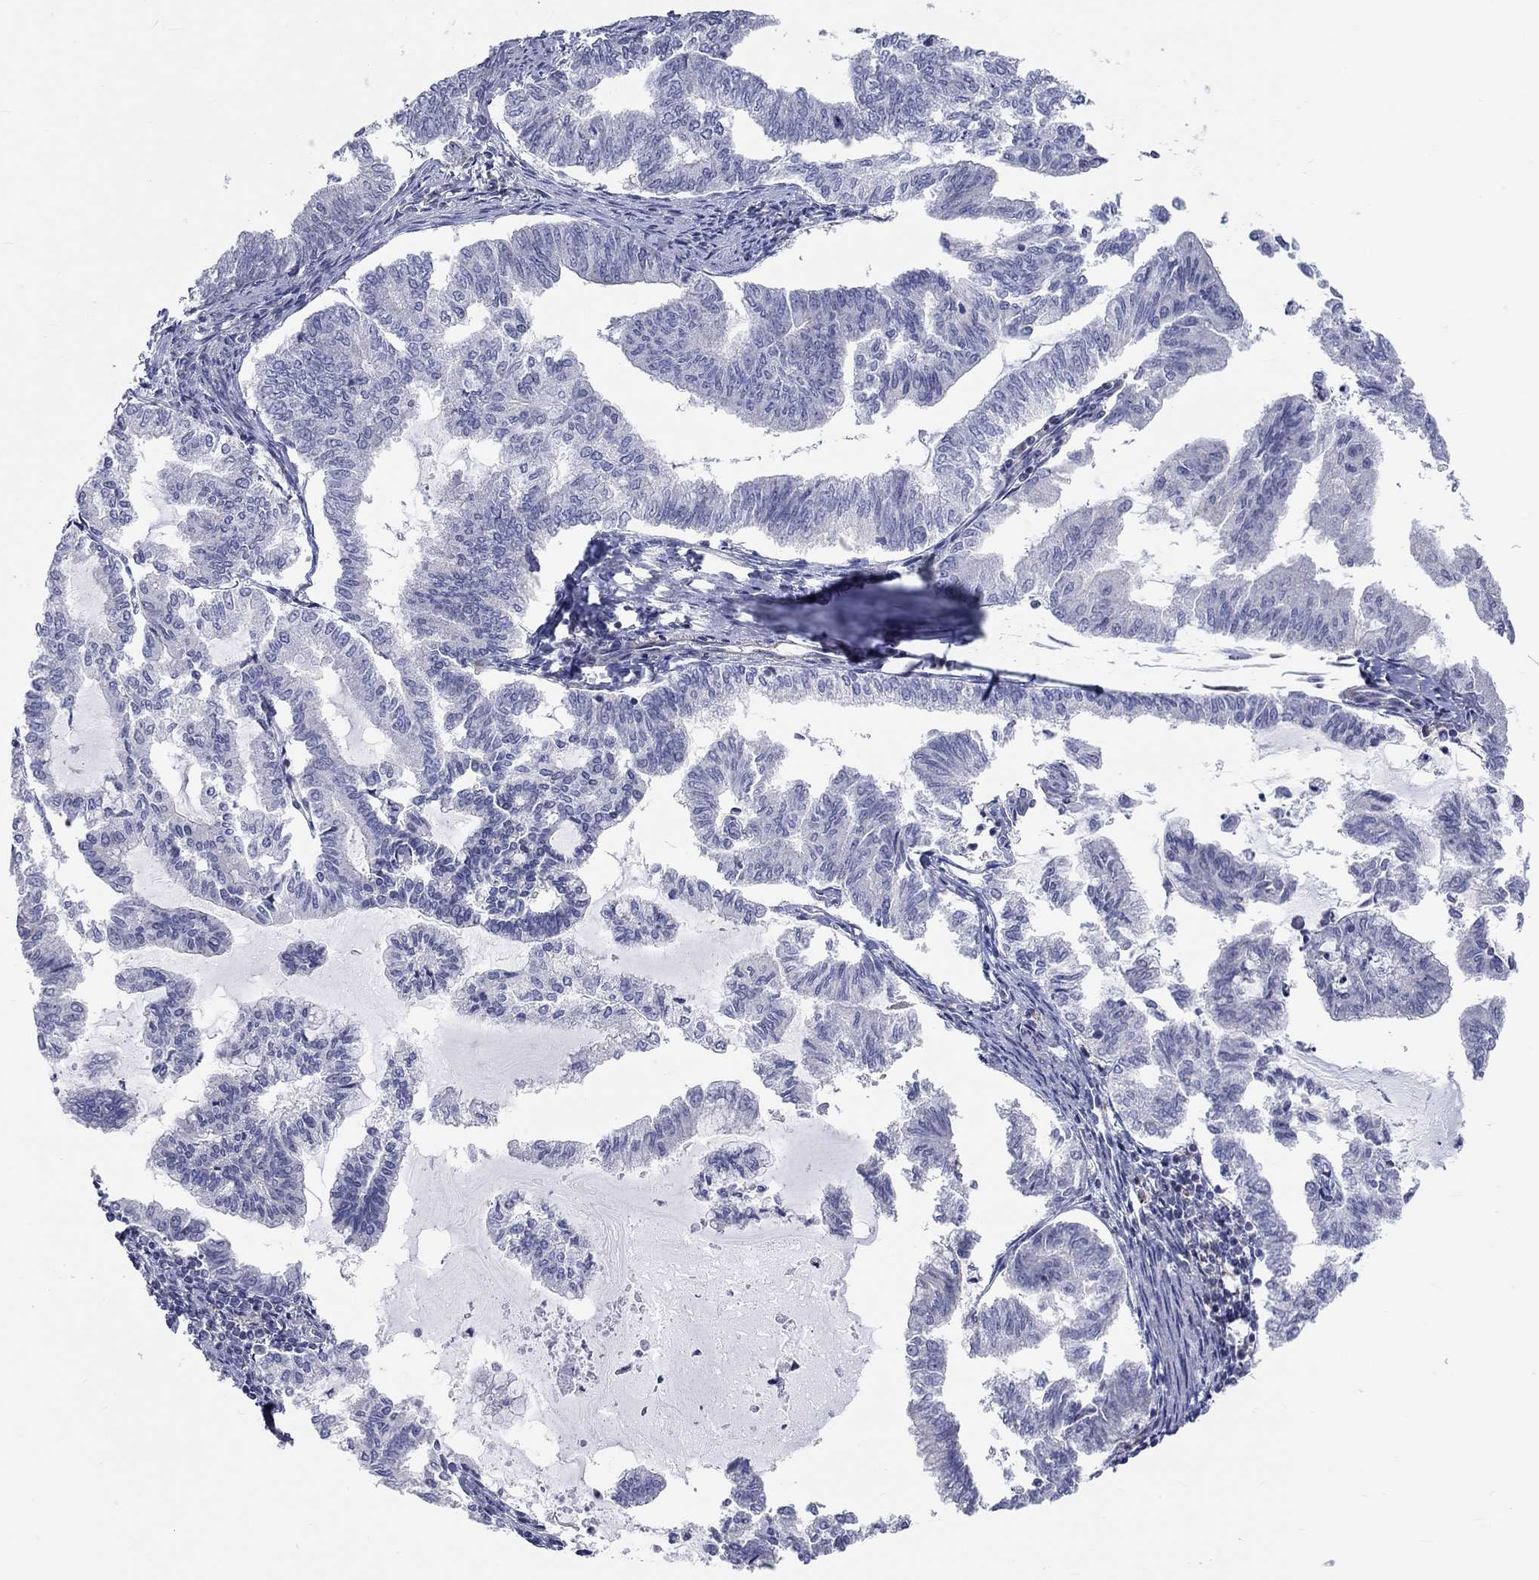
{"staining": {"intensity": "negative", "quantity": "none", "location": "none"}, "tissue": "endometrial cancer", "cell_type": "Tumor cells", "image_type": "cancer", "snomed": [{"axis": "morphology", "description": "Adenocarcinoma, NOS"}, {"axis": "topography", "description": "Endometrium"}], "caption": "Immunohistochemical staining of adenocarcinoma (endometrial) exhibits no significant expression in tumor cells.", "gene": "PCDHGA10", "patient": {"sex": "female", "age": 79}}